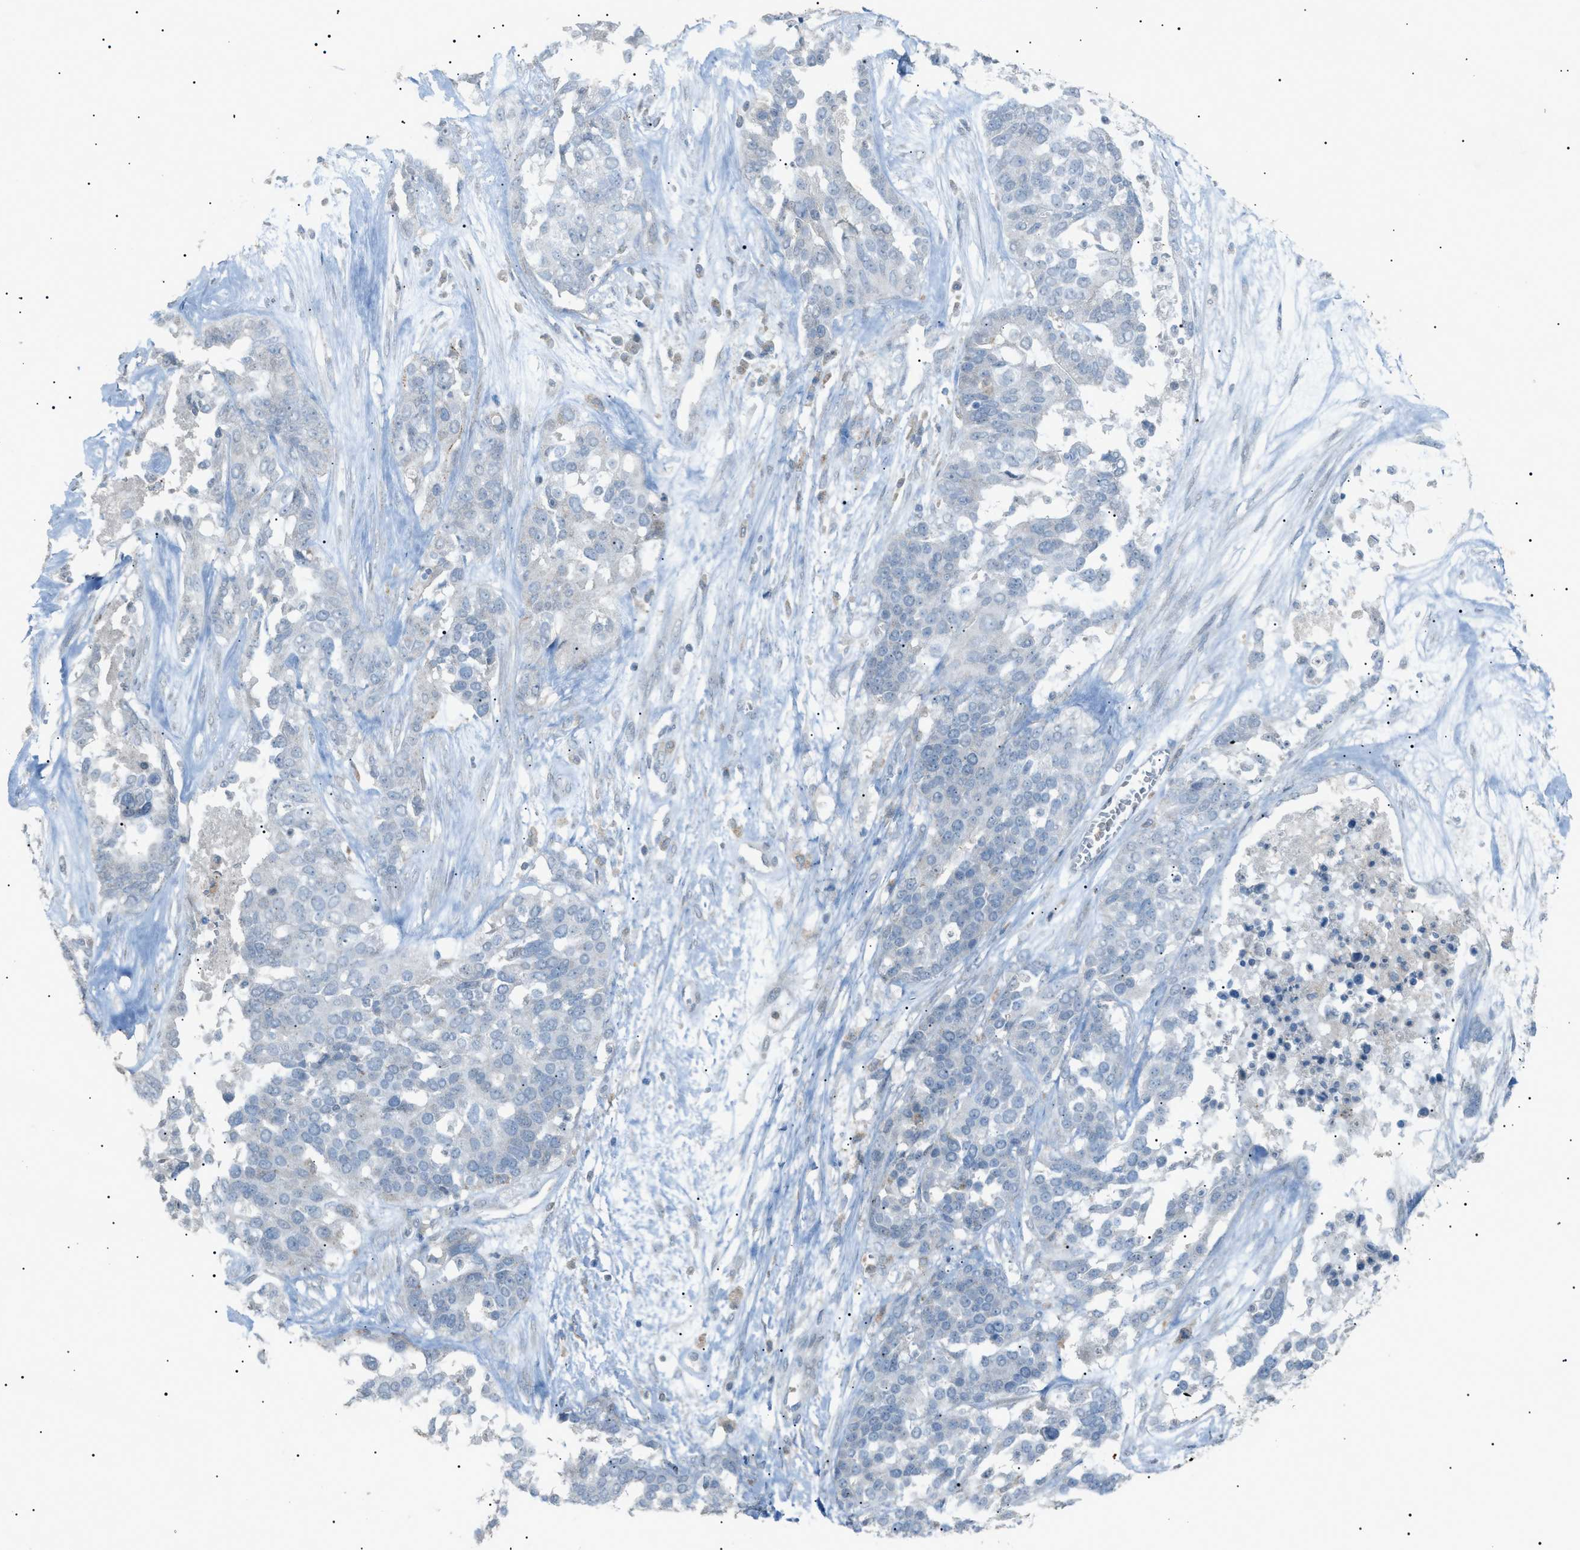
{"staining": {"intensity": "negative", "quantity": "none", "location": "none"}, "tissue": "ovarian cancer", "cell_type": "Tumor cells", "image_type": "cancer", "snomed": [{"axis": "morphology", "description": "Cystadenocarcinoma, serous, NOS"}, {"axis": "topography", "description": "Ovary"}], "caption": "DAB (3,3'-diaminobenzidine) immunohistochemical staining of ovarian serous cystadenocarcinoma exhibits no significant positivity in tumor cells. (Brightfield microscopy of DAB IHC at high magnification).", "gene": "BTK", "patient": {"sex": "female", "age": 44}}